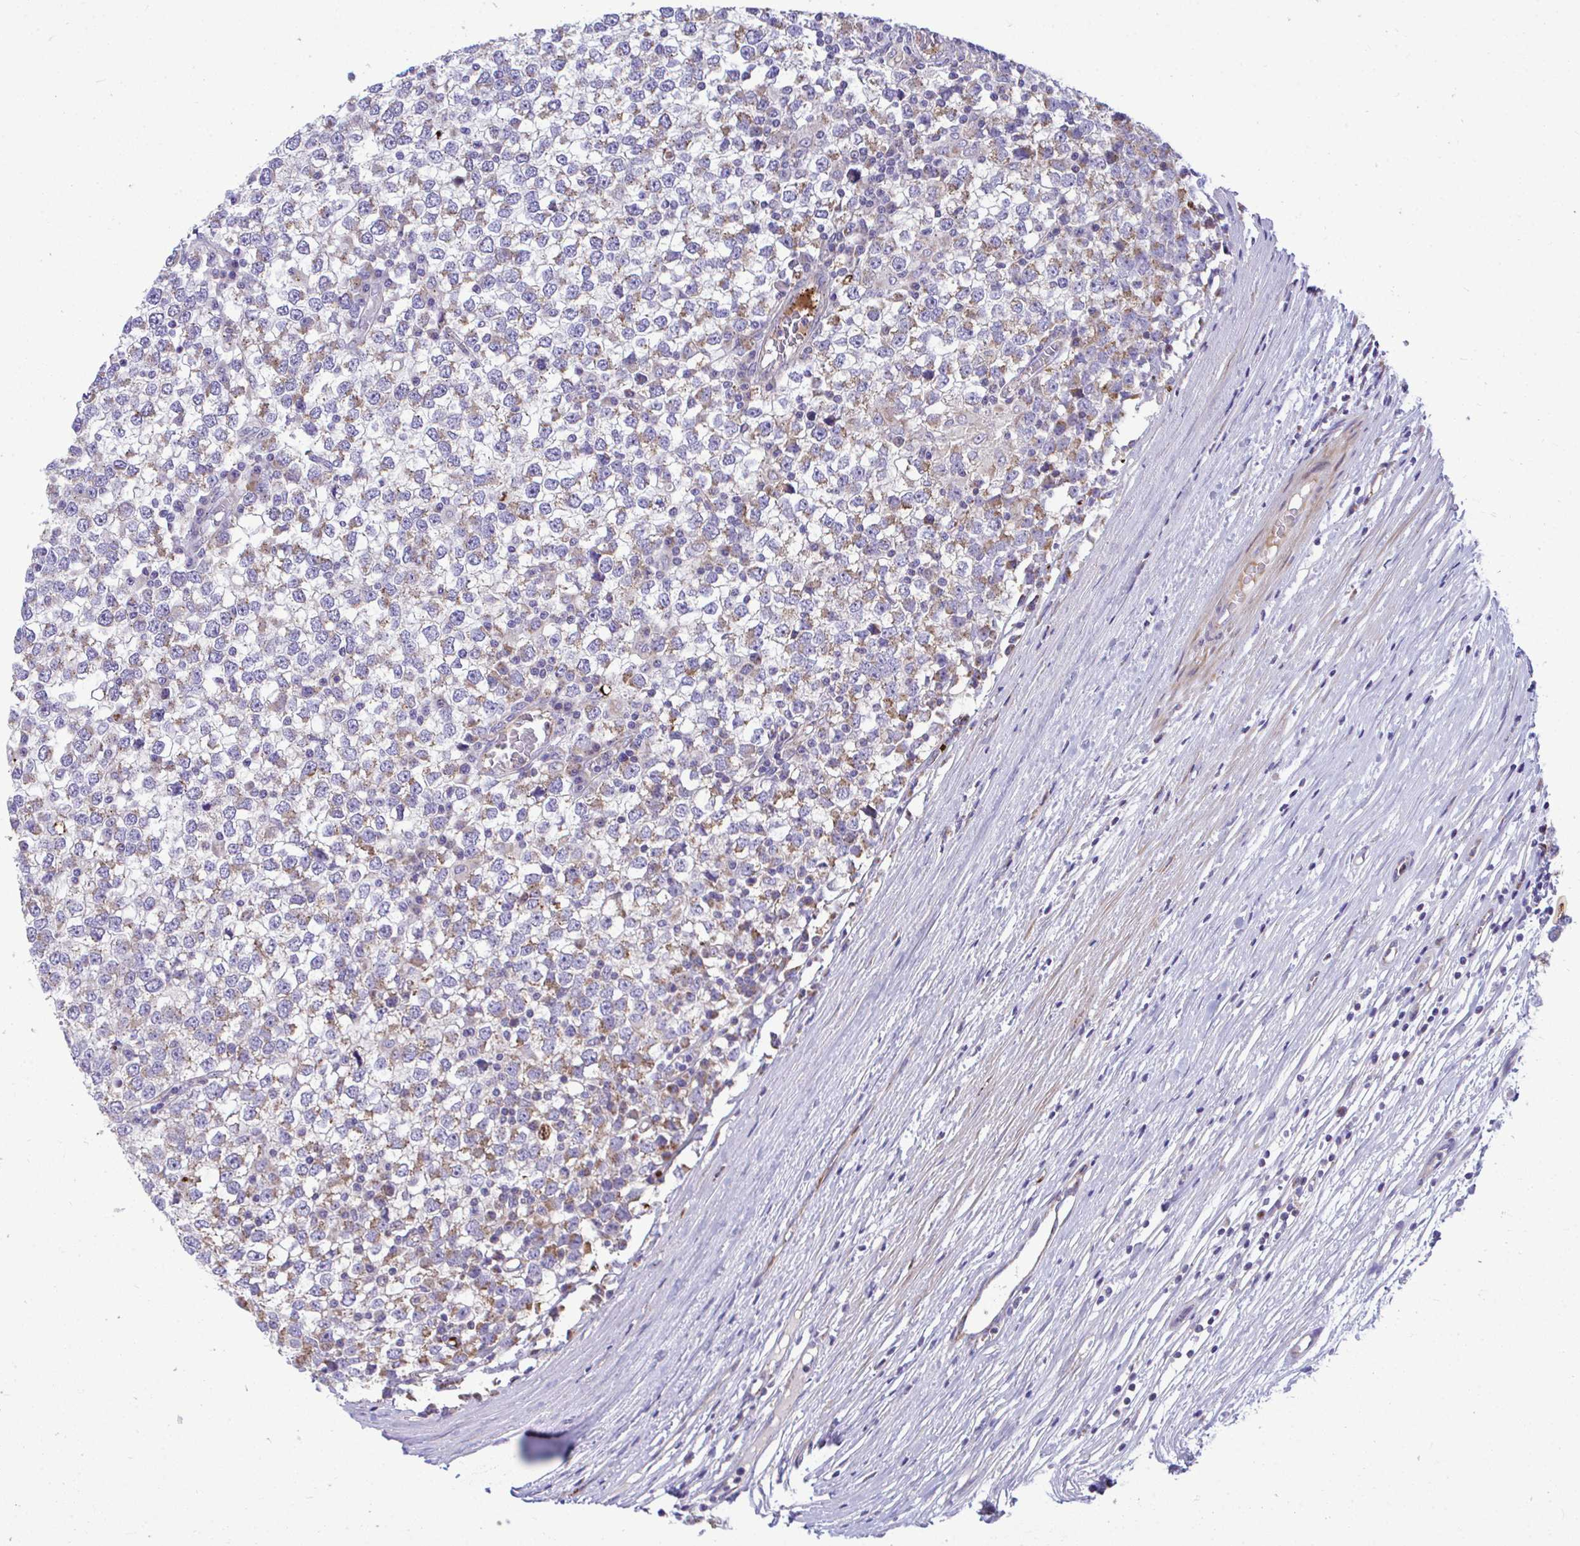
{"staining": {"intensity": "moderate", "quantity": "25%-75%", "location": "cytoplasmic/membranous"}, "tissue": "testis cancer", "cell_type": "Tumor cells", "image_type": "cancer", "snomed": [{"axis": "morphology", "description": "Seminoma, NOS"}, {"axis": "topography", "description": "Testis"}], "caption": "Seminoma (testis) stained for a protein exhibits moderate cytoplasmic/membranous positivity in tumor cells. (DAB = brown stain, brightfield microscopy at high magnification).", "gene": "MRPS16", "patient": {"sex": "male", "age": 65}}